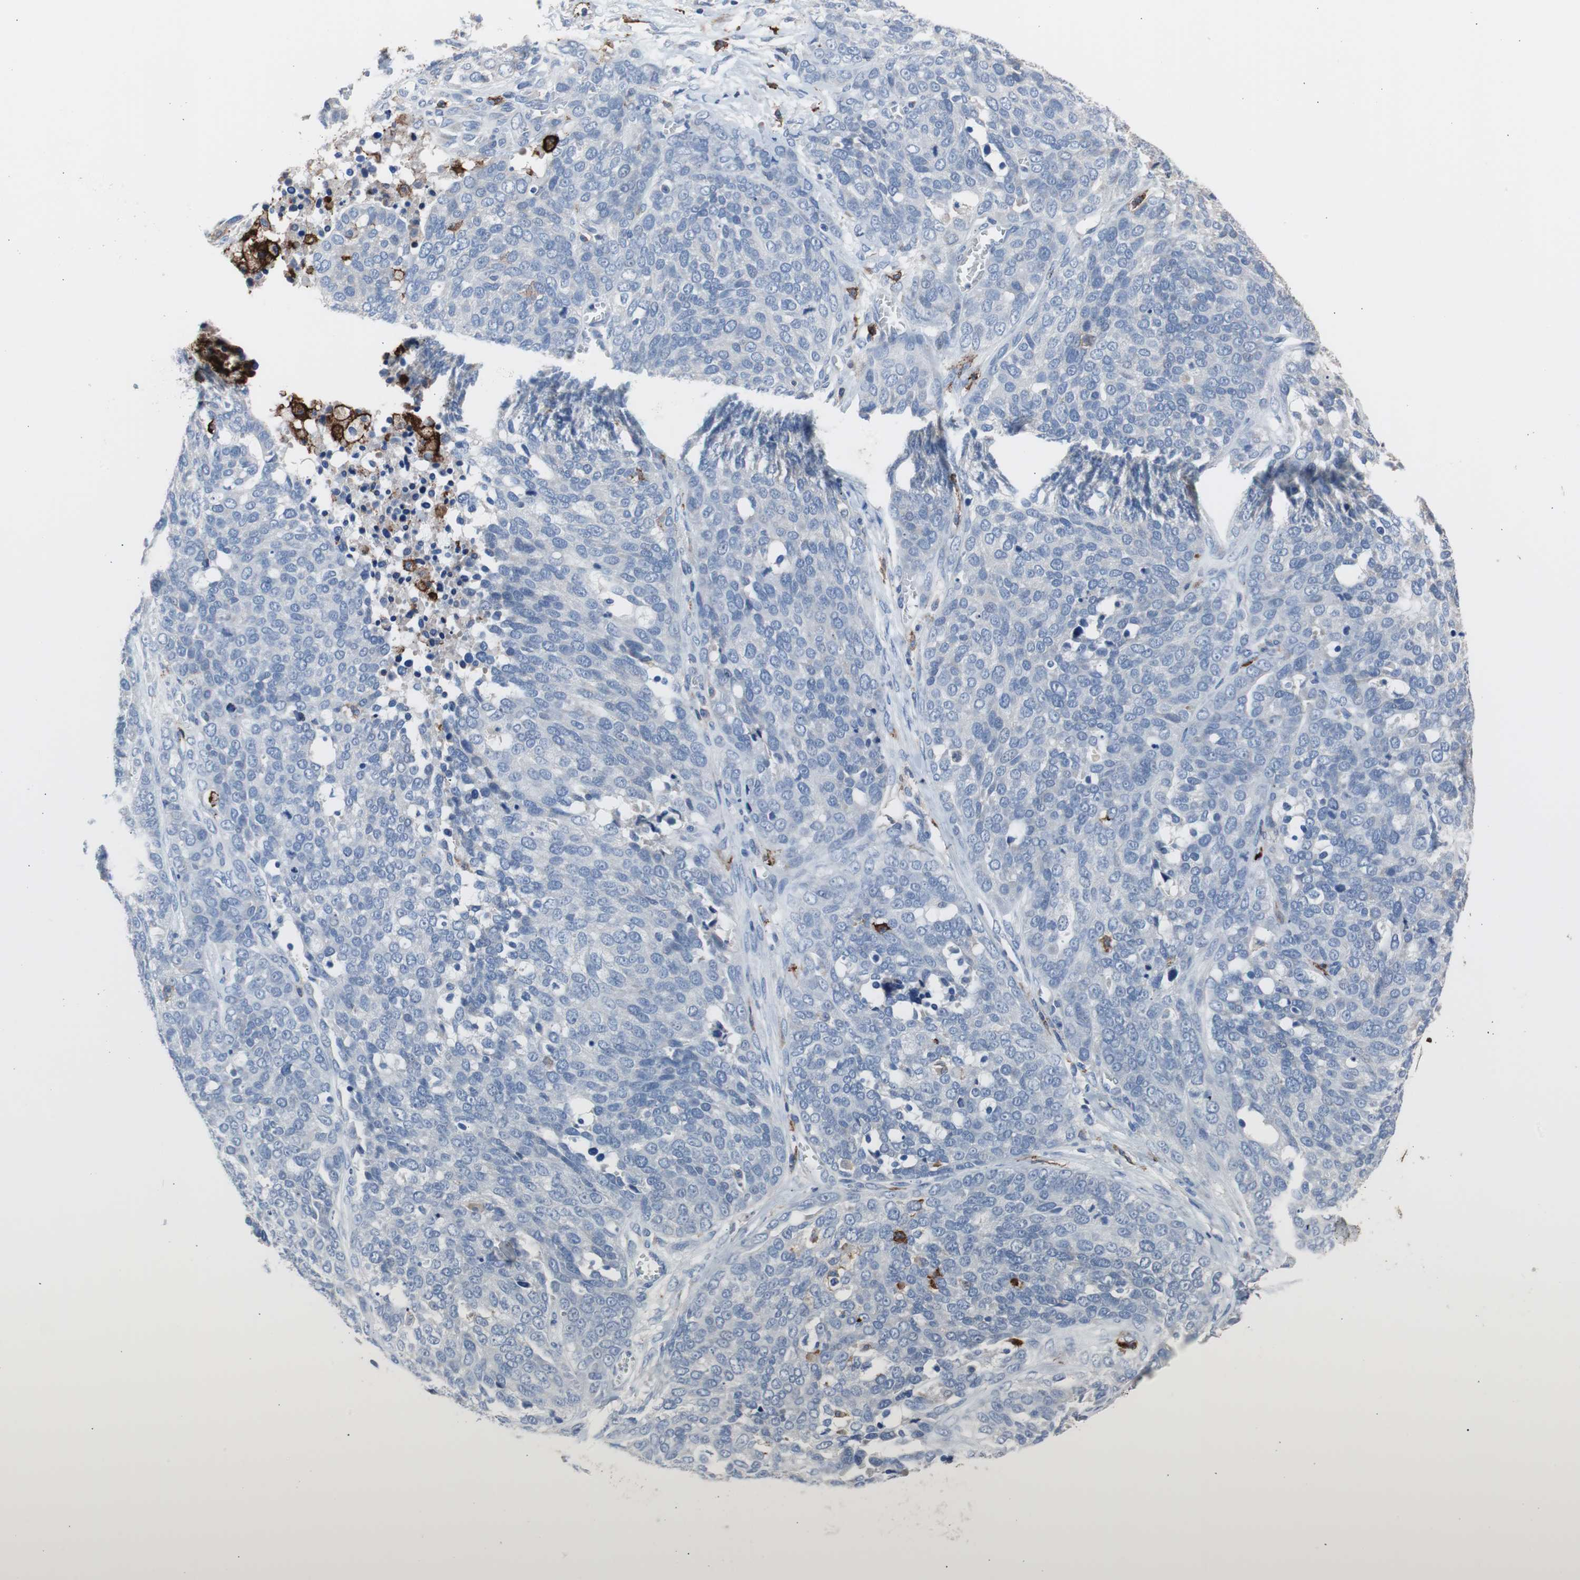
{"staining": {"intensity": "negative", "quantity": "none", "location": "none"}, "tissue": "ovarian cancer", "cell_type": "Tumor cells", "image_type": "cancer", "snomed": [{"axis": "morphology", "description": "Cystadenocarcinoma, serous, NOS"}, {"axis": "topography", "description": "Ovary"}], "caption": "An immunohistochemistry micrograph of ovarian cancer (serous cystadenocarcinoma) is shown. There is no staining in tumor cells of ovarian cancer (serous cystadenocarcinoma).", "gene": "FCGR2B", "patient": {"sex": "female", "age": 44}}